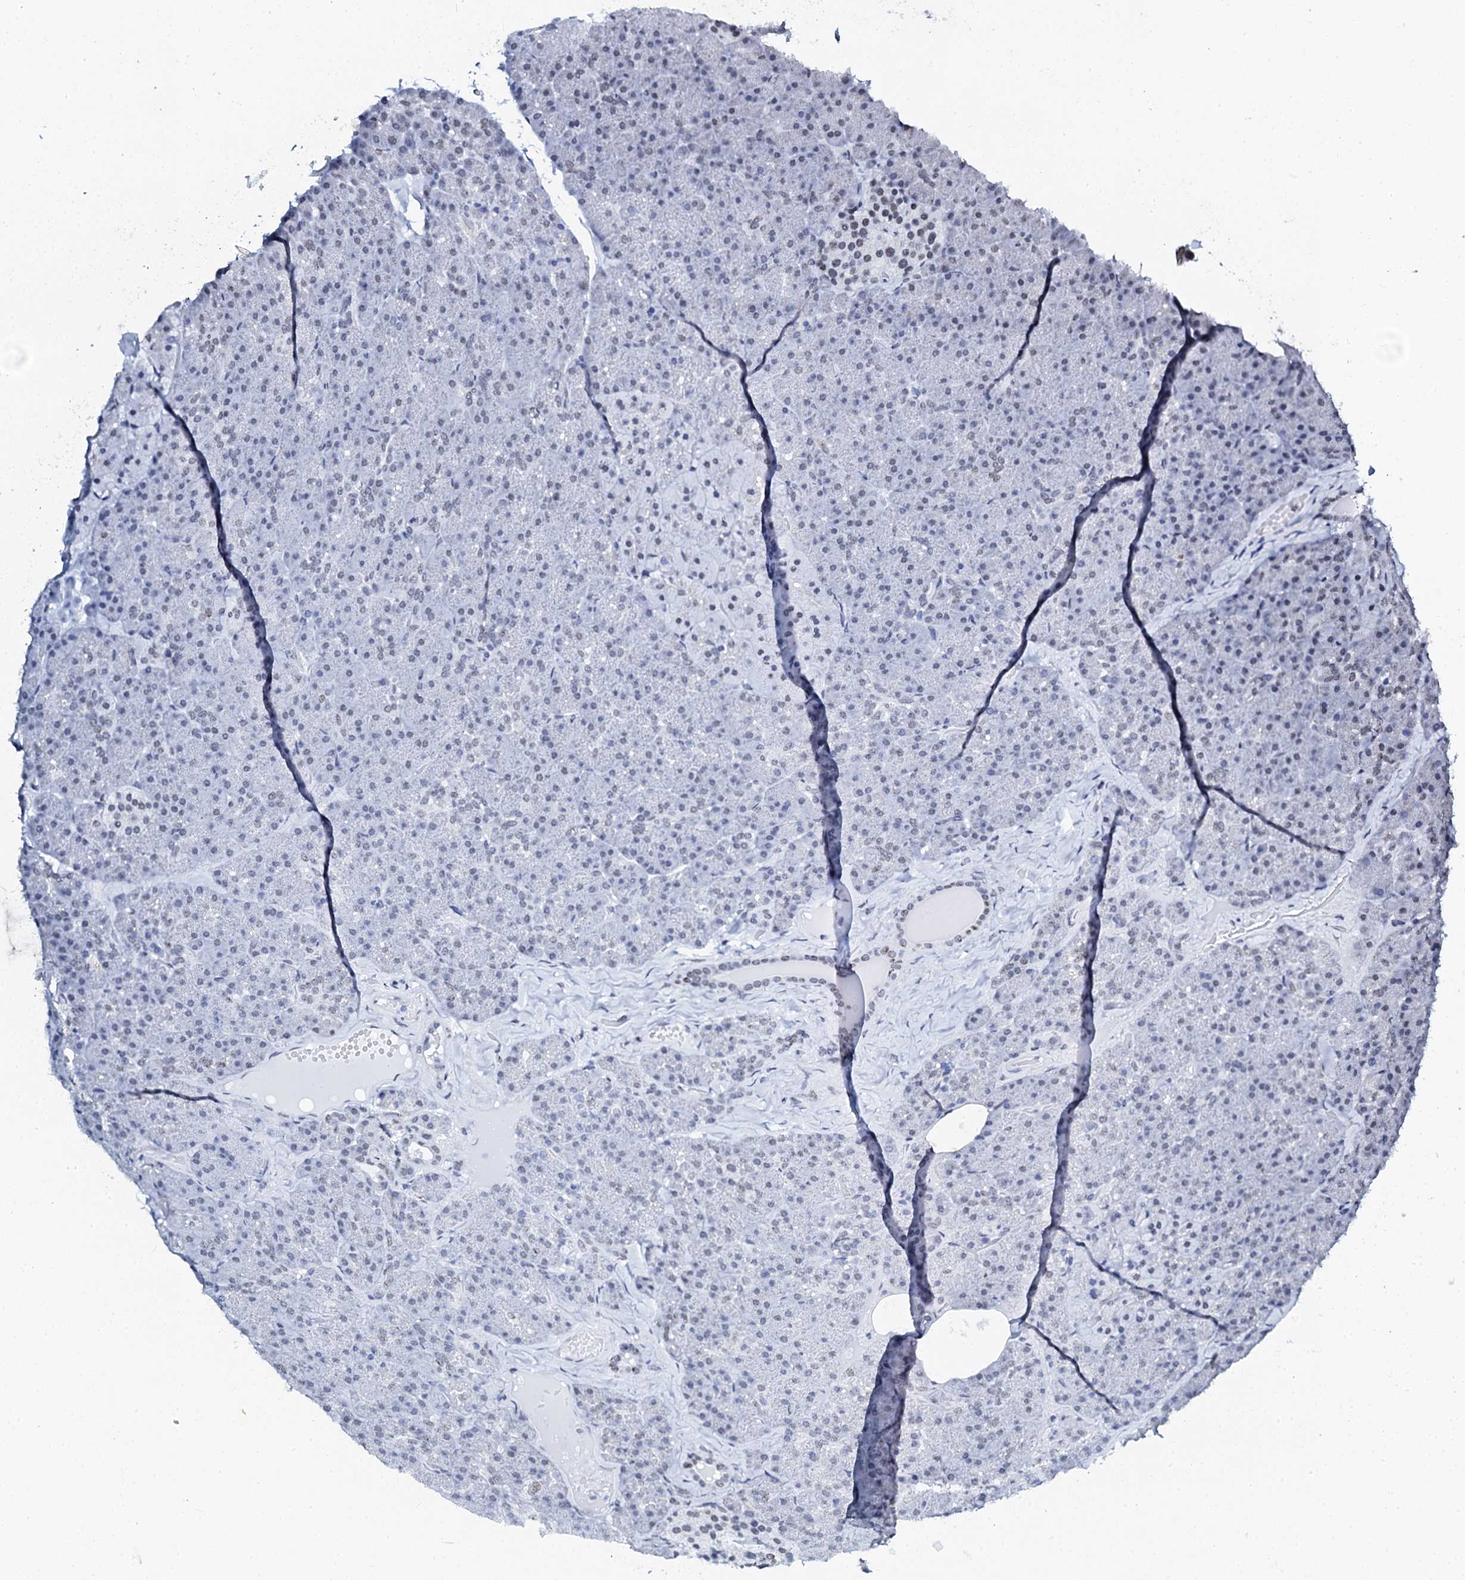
{"staining": {"intensity": "weak", "quantity": "<25%", "location": "nuclear"}, "tissue": "pancreas", "cell_type": "Exocrine glandular cells", "image_type": "normal", "snomed": [{"axis": "morphology", "description": "Normal tissue, NOS"}, {"axis": "topography", "description": "Pancreas"}], "caption": "This is a histopathology image of immunohistochemistry staining of benign pancreas, which shows no expression in exocrine glandular cells. (Brightfield microscopy of DAB IHC at high magnification).", "gene": "SLTM", "patient": {"sex": "male", "age": 36}}